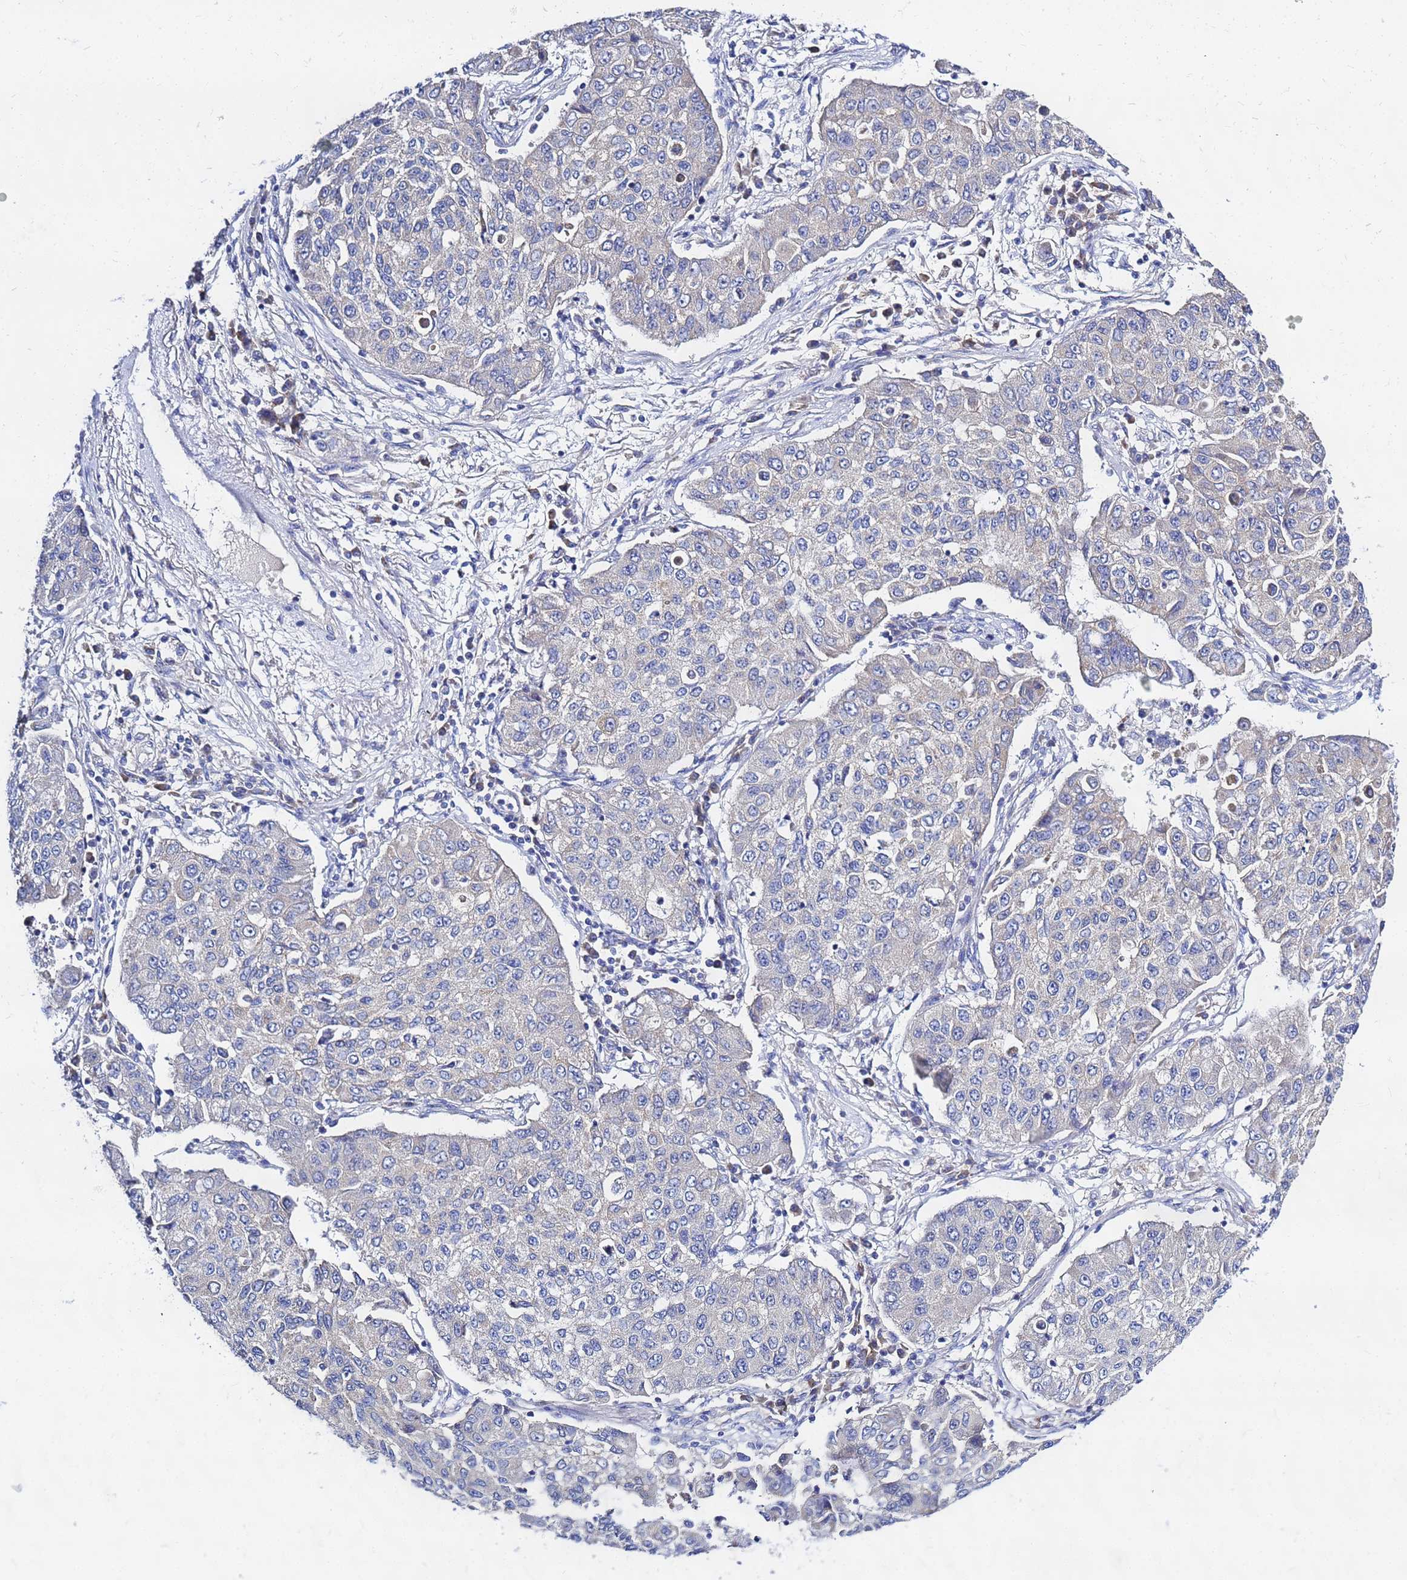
{"staining": {"intensity": "negative", "quantity": "none", "location": "none"}, "tissue": "lung cancer", "cell_type": "Tumor cells", "image_type": "cancer", "snomed": [{"axis": "morphology", "description": "Squamous cell carcinoma, NOS"}, {"axis": "topography", "description": "Lung"}], "caption": "An immunohistochemistry (IHC) photomicrograph of lung cancer (squamous cell carcinoma) is shown. There is no staining in tumor cells of lung cancer (squamous cell carcinoma).", "gene": "FAHD2A", "patient": {"sex": "male", "age": 74}}